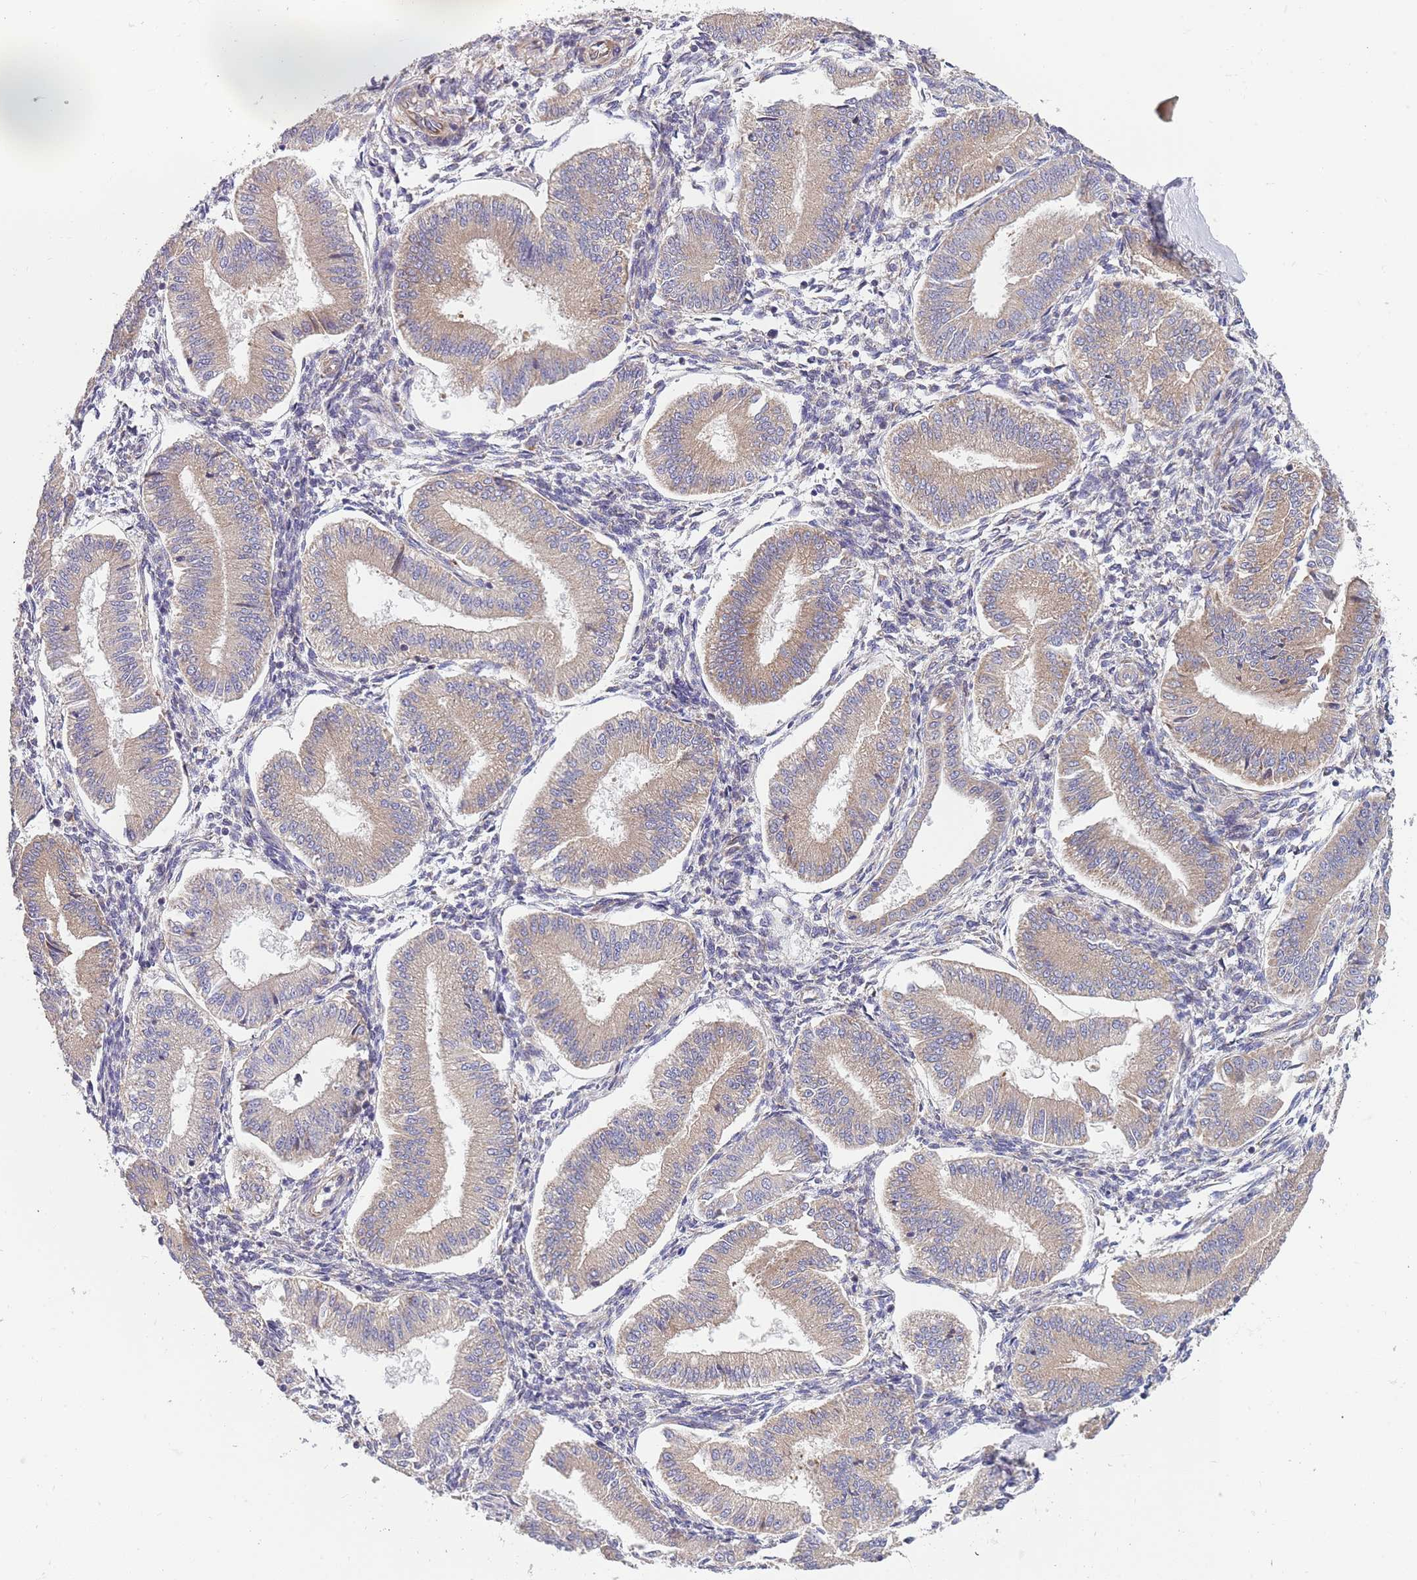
{"staining": {"intensity": "weak", "quantity": ">75%", "location": "cytoplasmic/membranous"}, "tissue": "endometrium", "cell_type": "Cells in endometrial stroma", "image_type": "normal", "snomed": [{"axis": "morphology", "description": "Normal tissue, NOS"}, {"axis": "topography", "description": "Endometrium"}], "caption": "A histopathology image showing weak cytoplasmic/membranous staining in approximately >75% of cells in endometrial stroma in benign endometrium, as visualized by brown immunohistochemical staining.", "gene": "ARMCX6", "patient": {"sex": "female", "age": 39}}